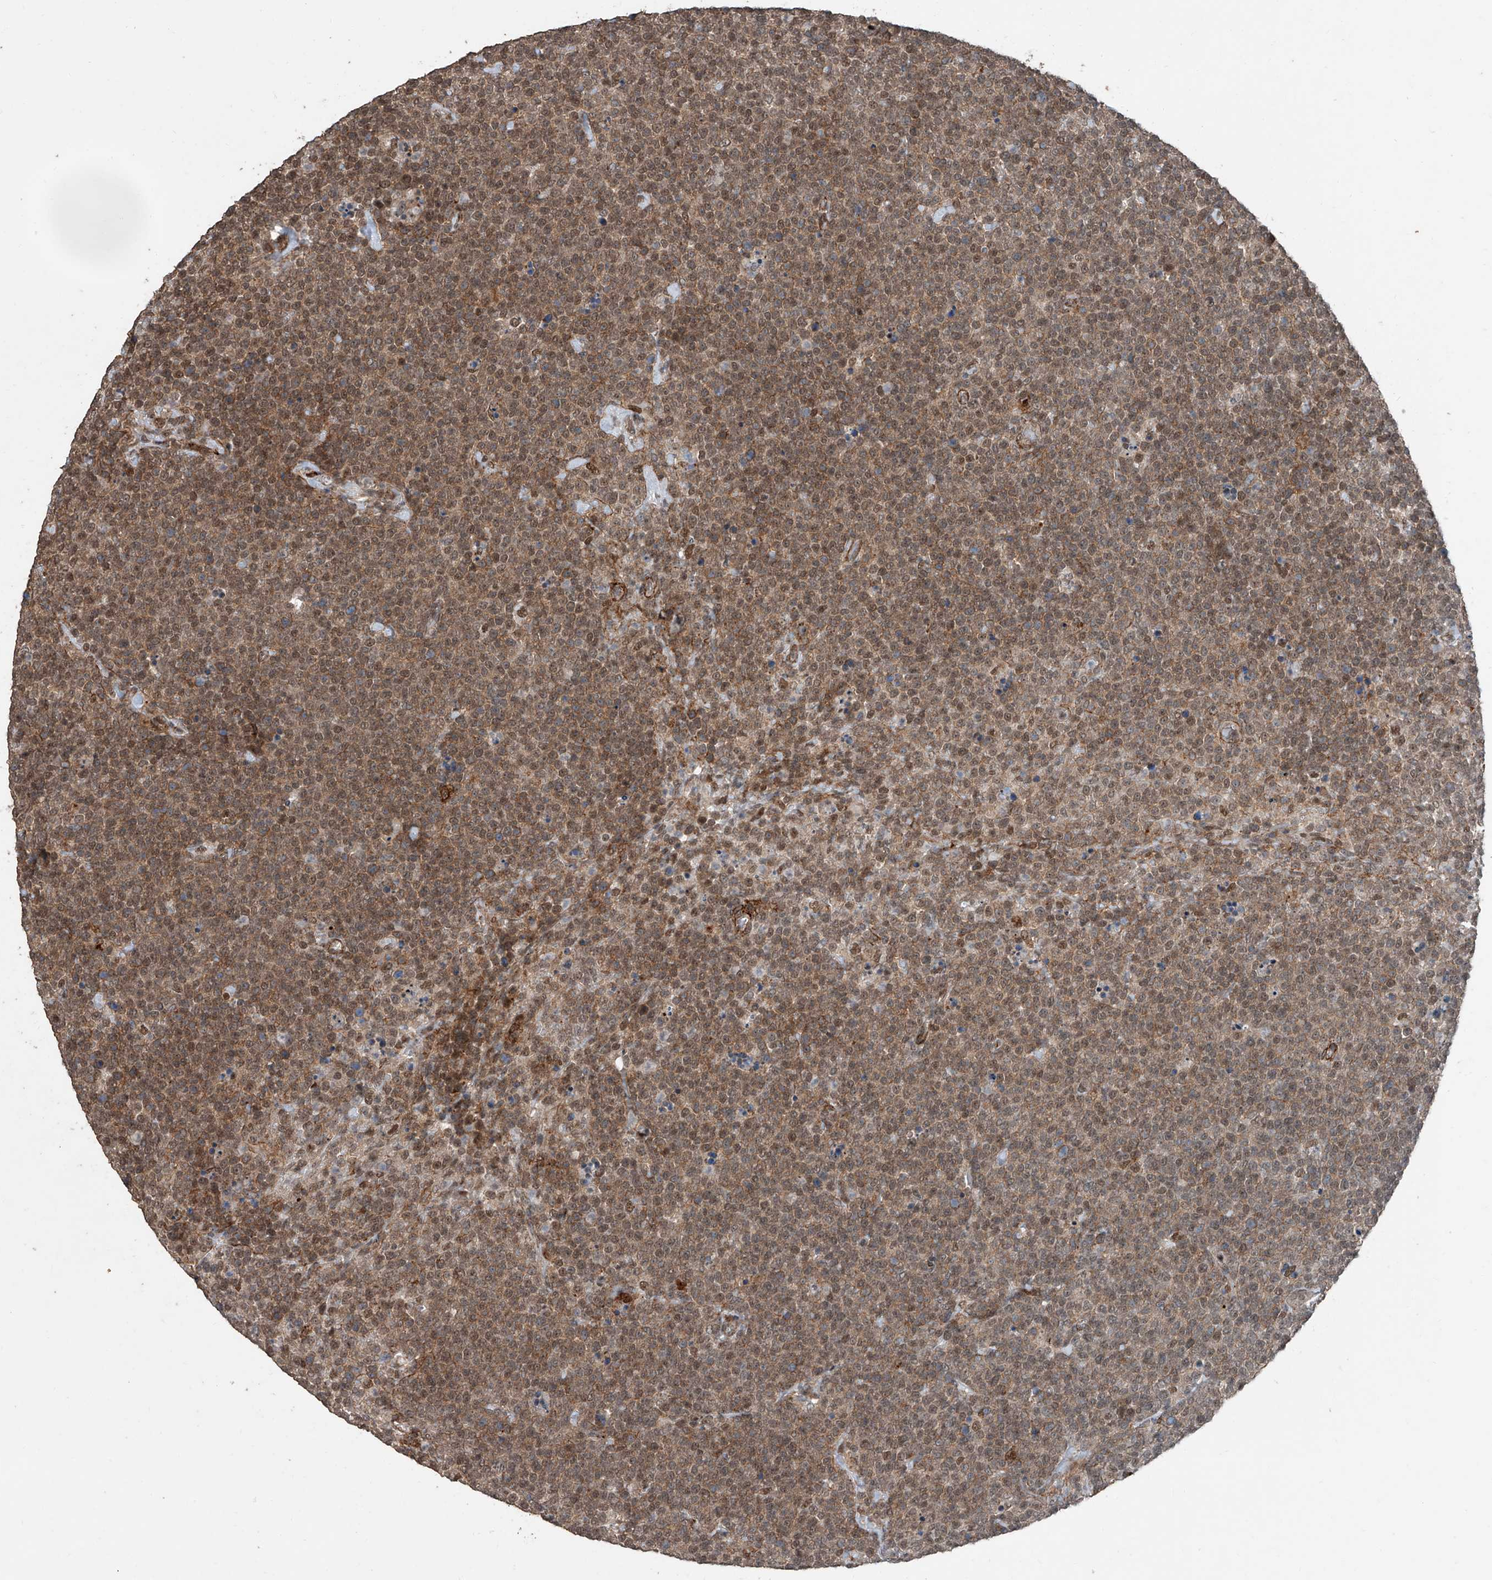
{"staining": {"intensity": "moderate", "quantity": ">75%", "location": "cytoplasmic/membranous,nuclear"}, "tissue": "lymphoma", "cell_type": "Tumor cells", "image_type": "cancer", "snomed": [{"axis": "morphology", "description": "Malignant lymphoma, non-Hodgkin's type, High grade"}, {"axis": "topography", "description": "Lymph node"}], "caption": "Human lymphoma stained for a protein (brown) demonstrates moderate cytoplasmic/membranous and nuclear positive expression in approximately >75% of tumor cells.", "gene": "SDE2", "patient": {"sex": "male", "age": 61}}